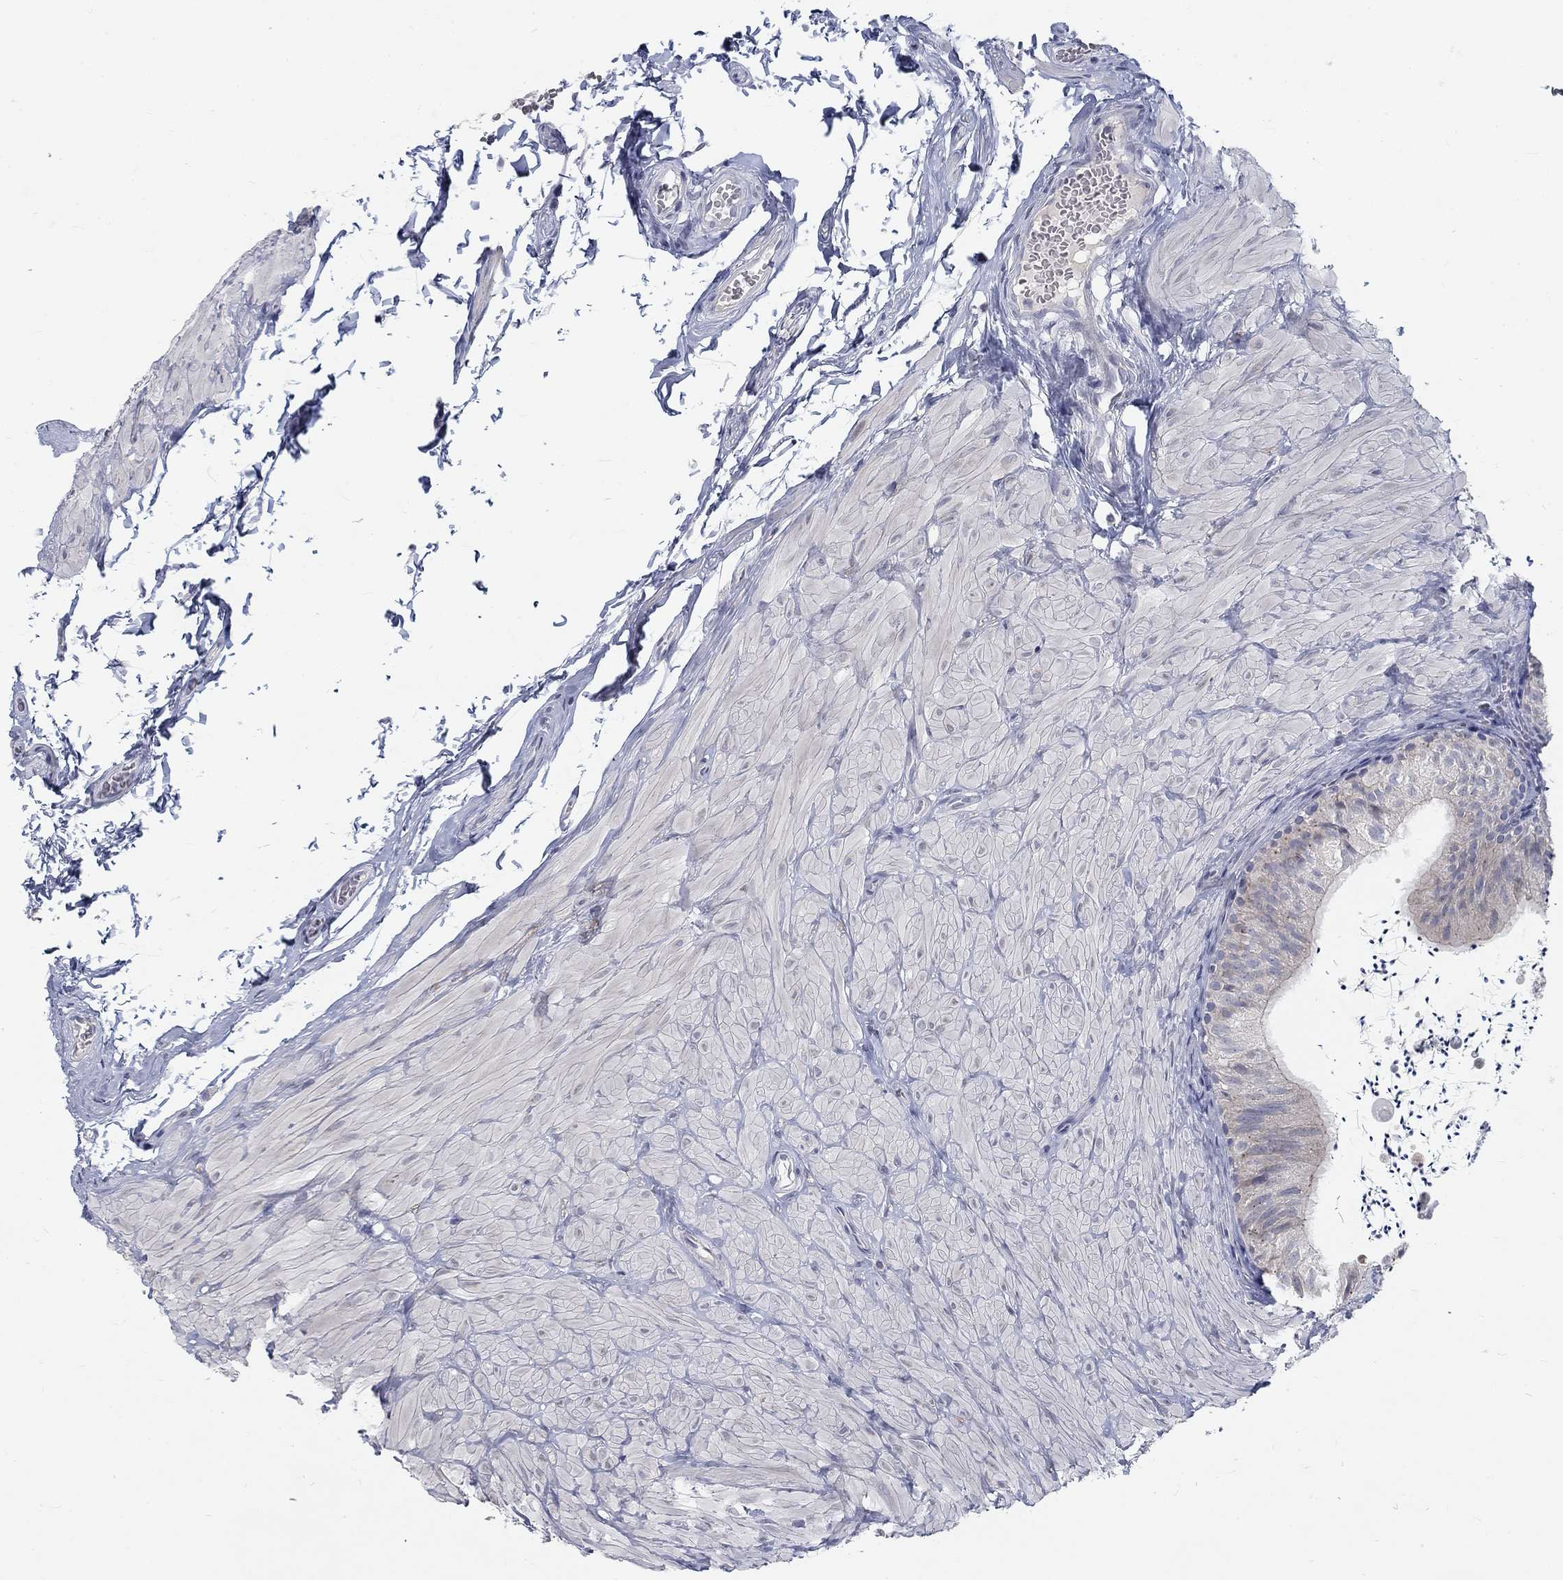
{"staining": {"intensity": "negative", "quantity": "none", "location": "none"}, "tissue": "epididymis", "cell_type": "Glandular cells", "image_type": "normal", "snomed": [{"axis": "morphology", "description": "Normal tissue, NOS"}, {"axis": "topography", "description": "Epididymis"}], "caption": "The immunohistochemistry (IHC) image has no significant staining in glandular cells of epididymis.", "gene": "ATP1A3", "patient": {"sex": "male", "age": 32}}